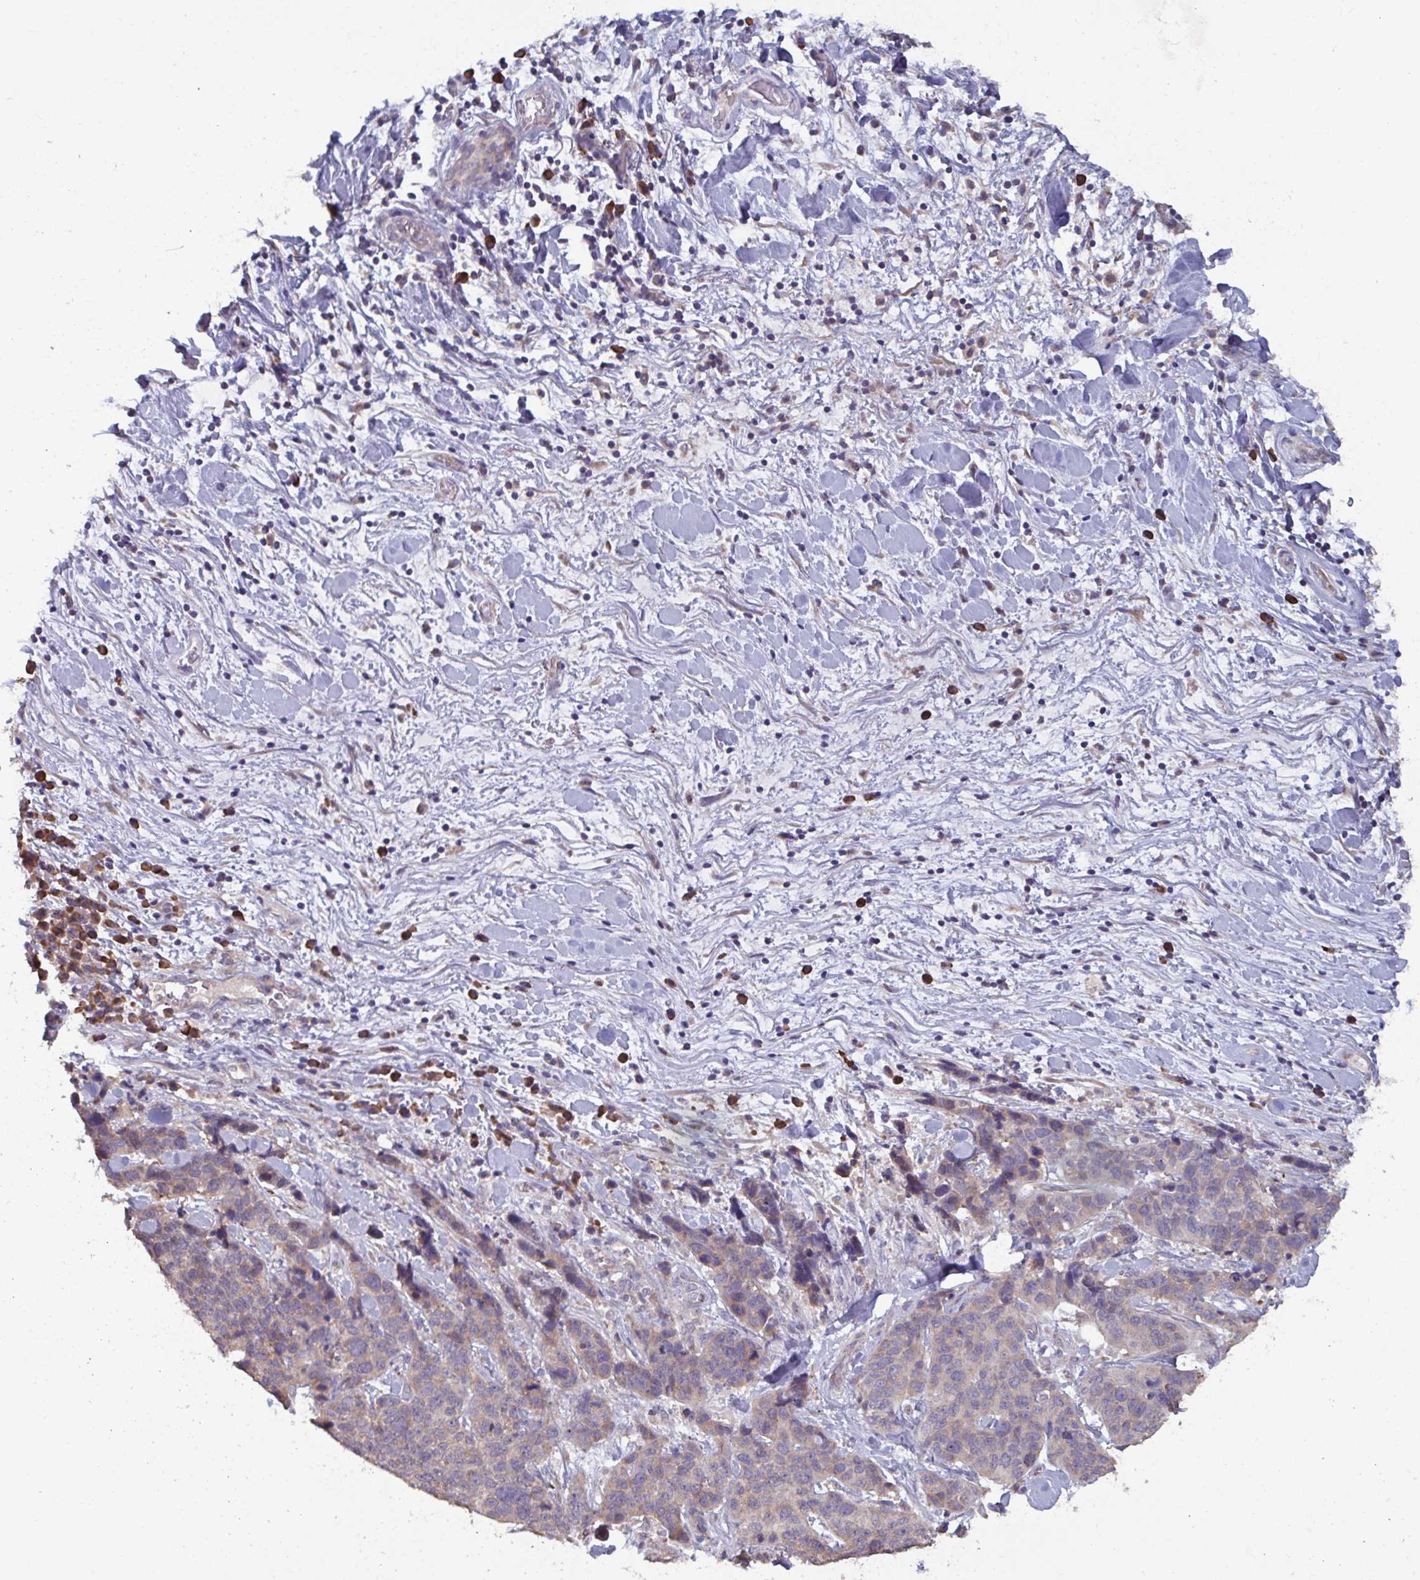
{"staining": {"intensity": "weak", "quantity": "<25%", "location": "cytoplasmic/membranous"}, "tissue": "lung cancer", "cell_type": "Tumor cells", "image_type": "cancer", "snomed": [{"axis": "morphology", "description": "Squamous cell carcinoma, NOS"}, {"axis": "topography", "description": "Lung"}], "caption": "A high-resolution micrograph shows IHC staining of lung cancer, which reveals no significant staining in tumor cells.", "gene": "CD1E", "patient": {"sex": "male", "age": 62}}